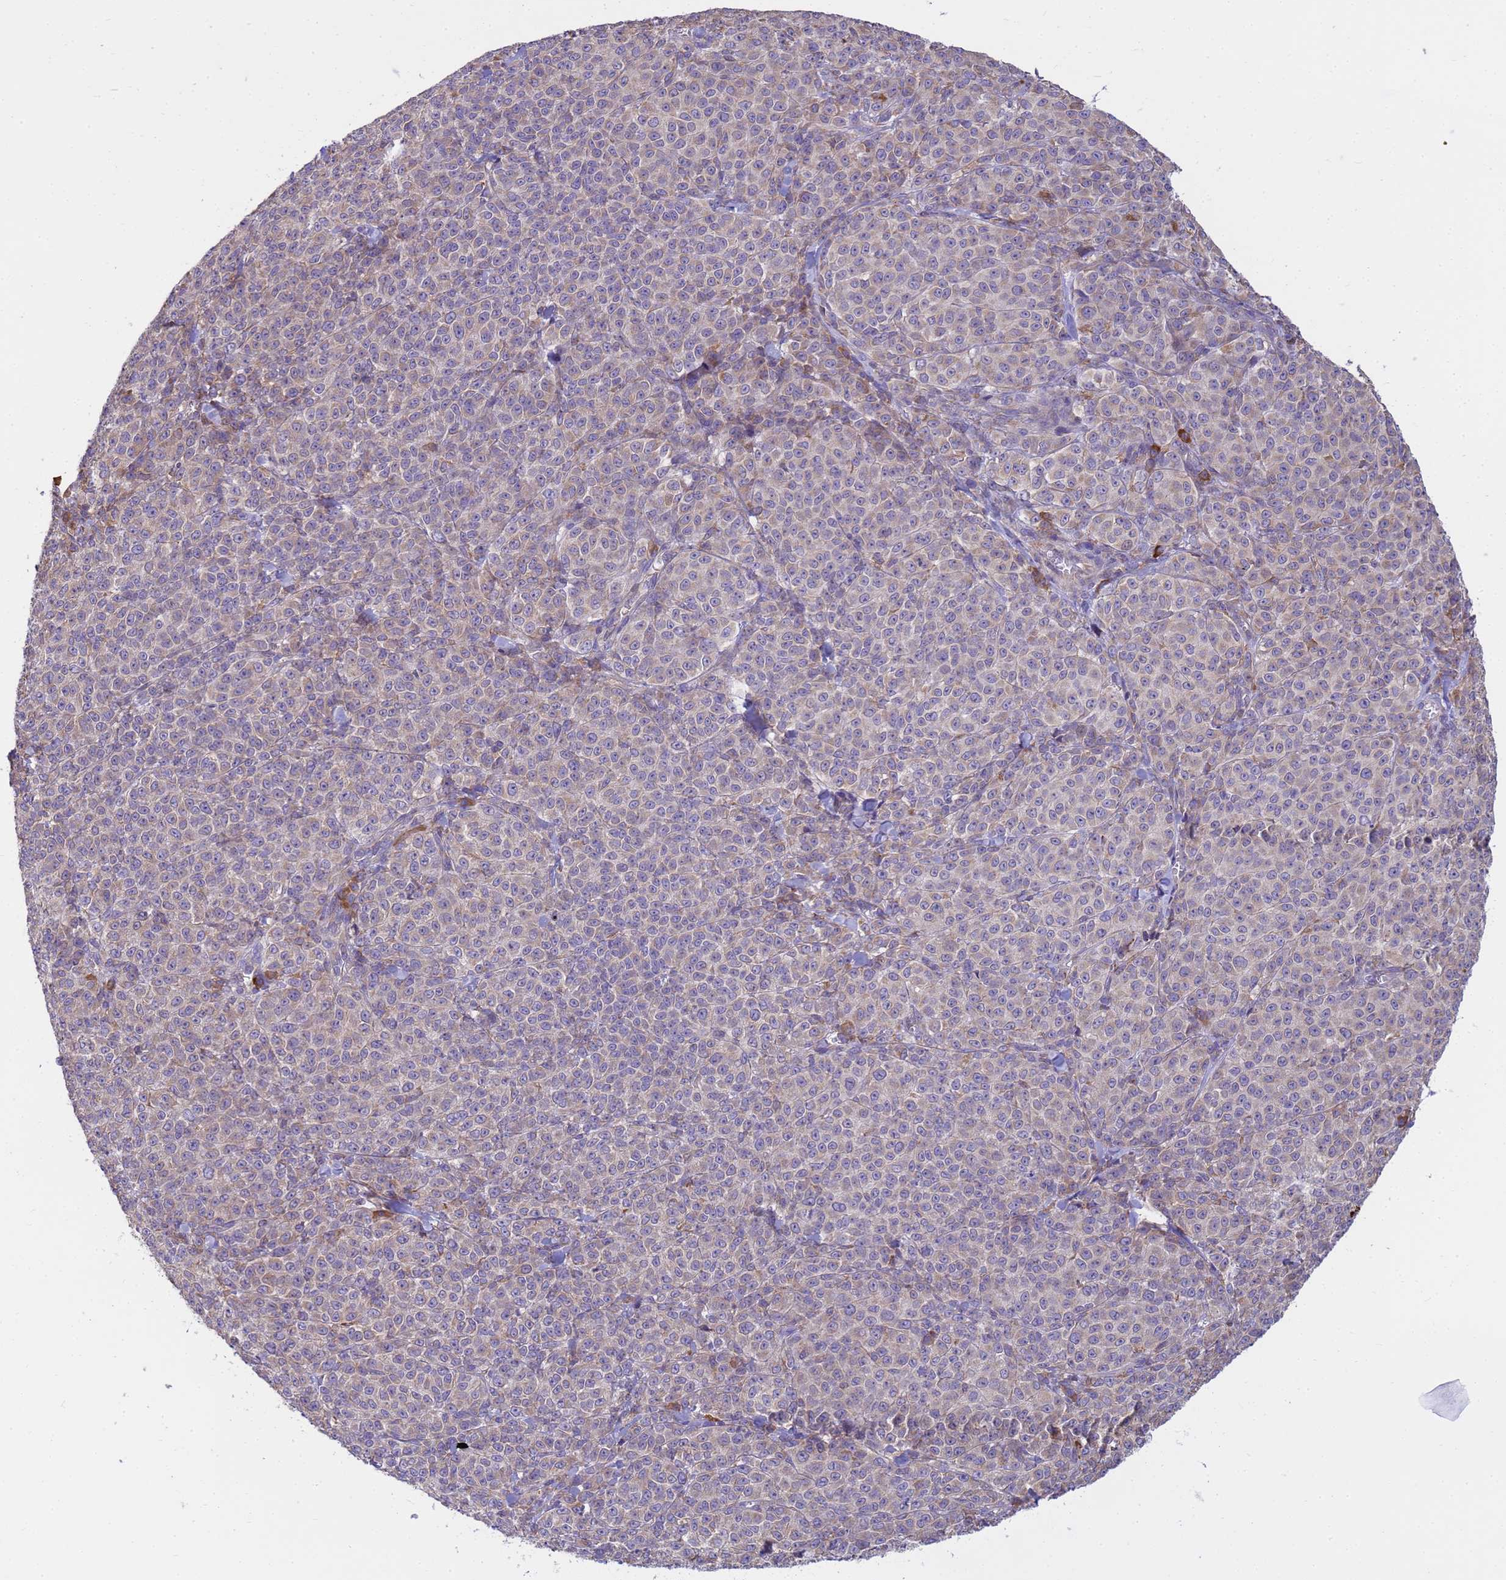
{"staining": {"intensity": "negative", "quantity": "none", "location": "none"}, "tissue": "melanoma", "cell_type": "Tumor cells", "image_type": "cancer", "snomed": [{"axis": "morphology", "description": "Normal tissue, NOS"}, {"axis": "morphology", "description": "Malignant melanoma, NOS"}, {"axis": "topography", "description": "Skin"}], "caption": "Micrograph shows no significant protein staining in tumor cells of melanoma.", "gene": "THAP5", "patient": {"sex": "female", "age": 34}}